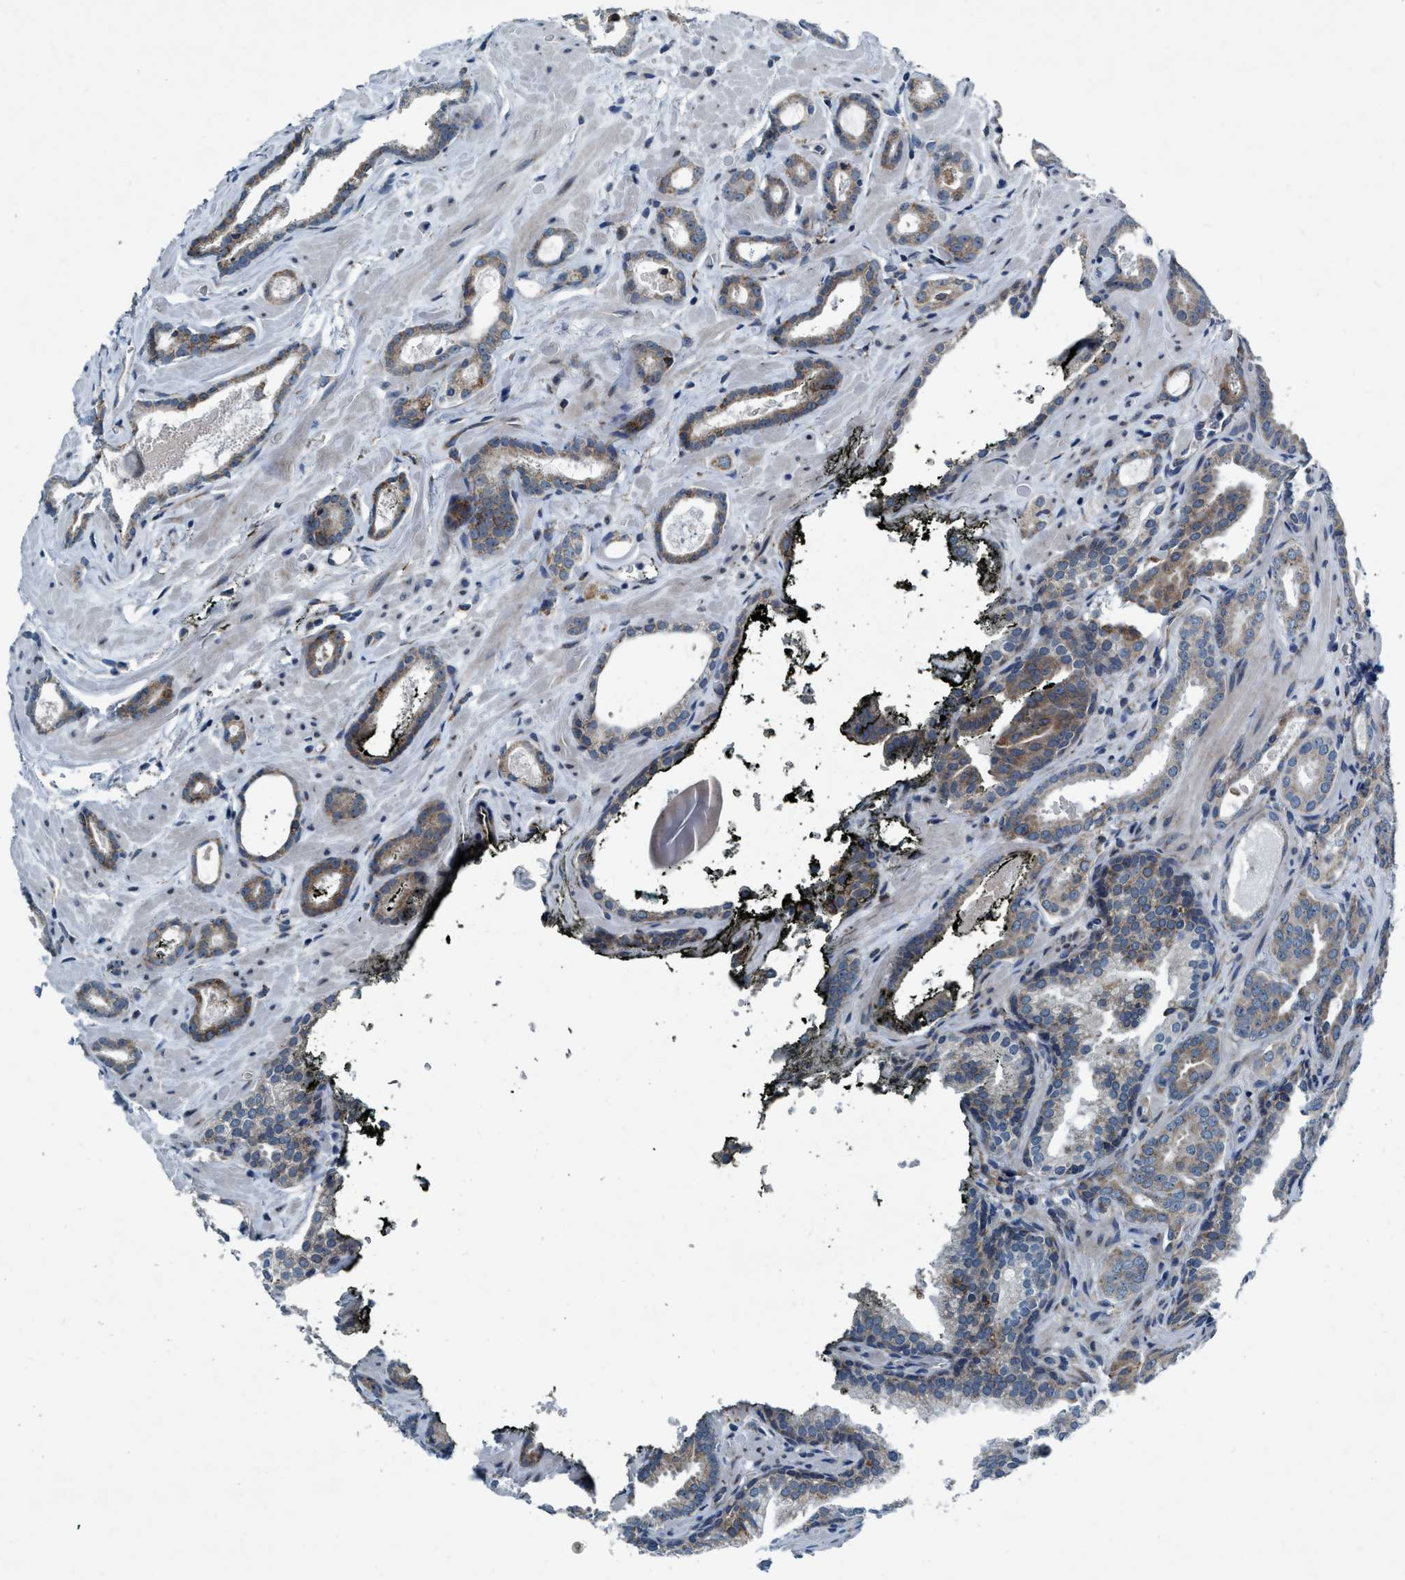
{"staining": {"intensity": "weak", "quantity": "<25%", "location": "cytoplasmic/membranous"}, "tissue": "prostate cancer", "cell_type": "Tumor cells", "image_type": "cancer", "snomed": [{"axis": "morphology", "description": "Adenocarcinoma, Low grade"}, {"axis": "topography", "description": "Prostate"}], "caption": "Tumor cells show no significant staining in prostate cancer.", "gene": "ARMC9", "patient": {"sex": "male", "age": 57}}